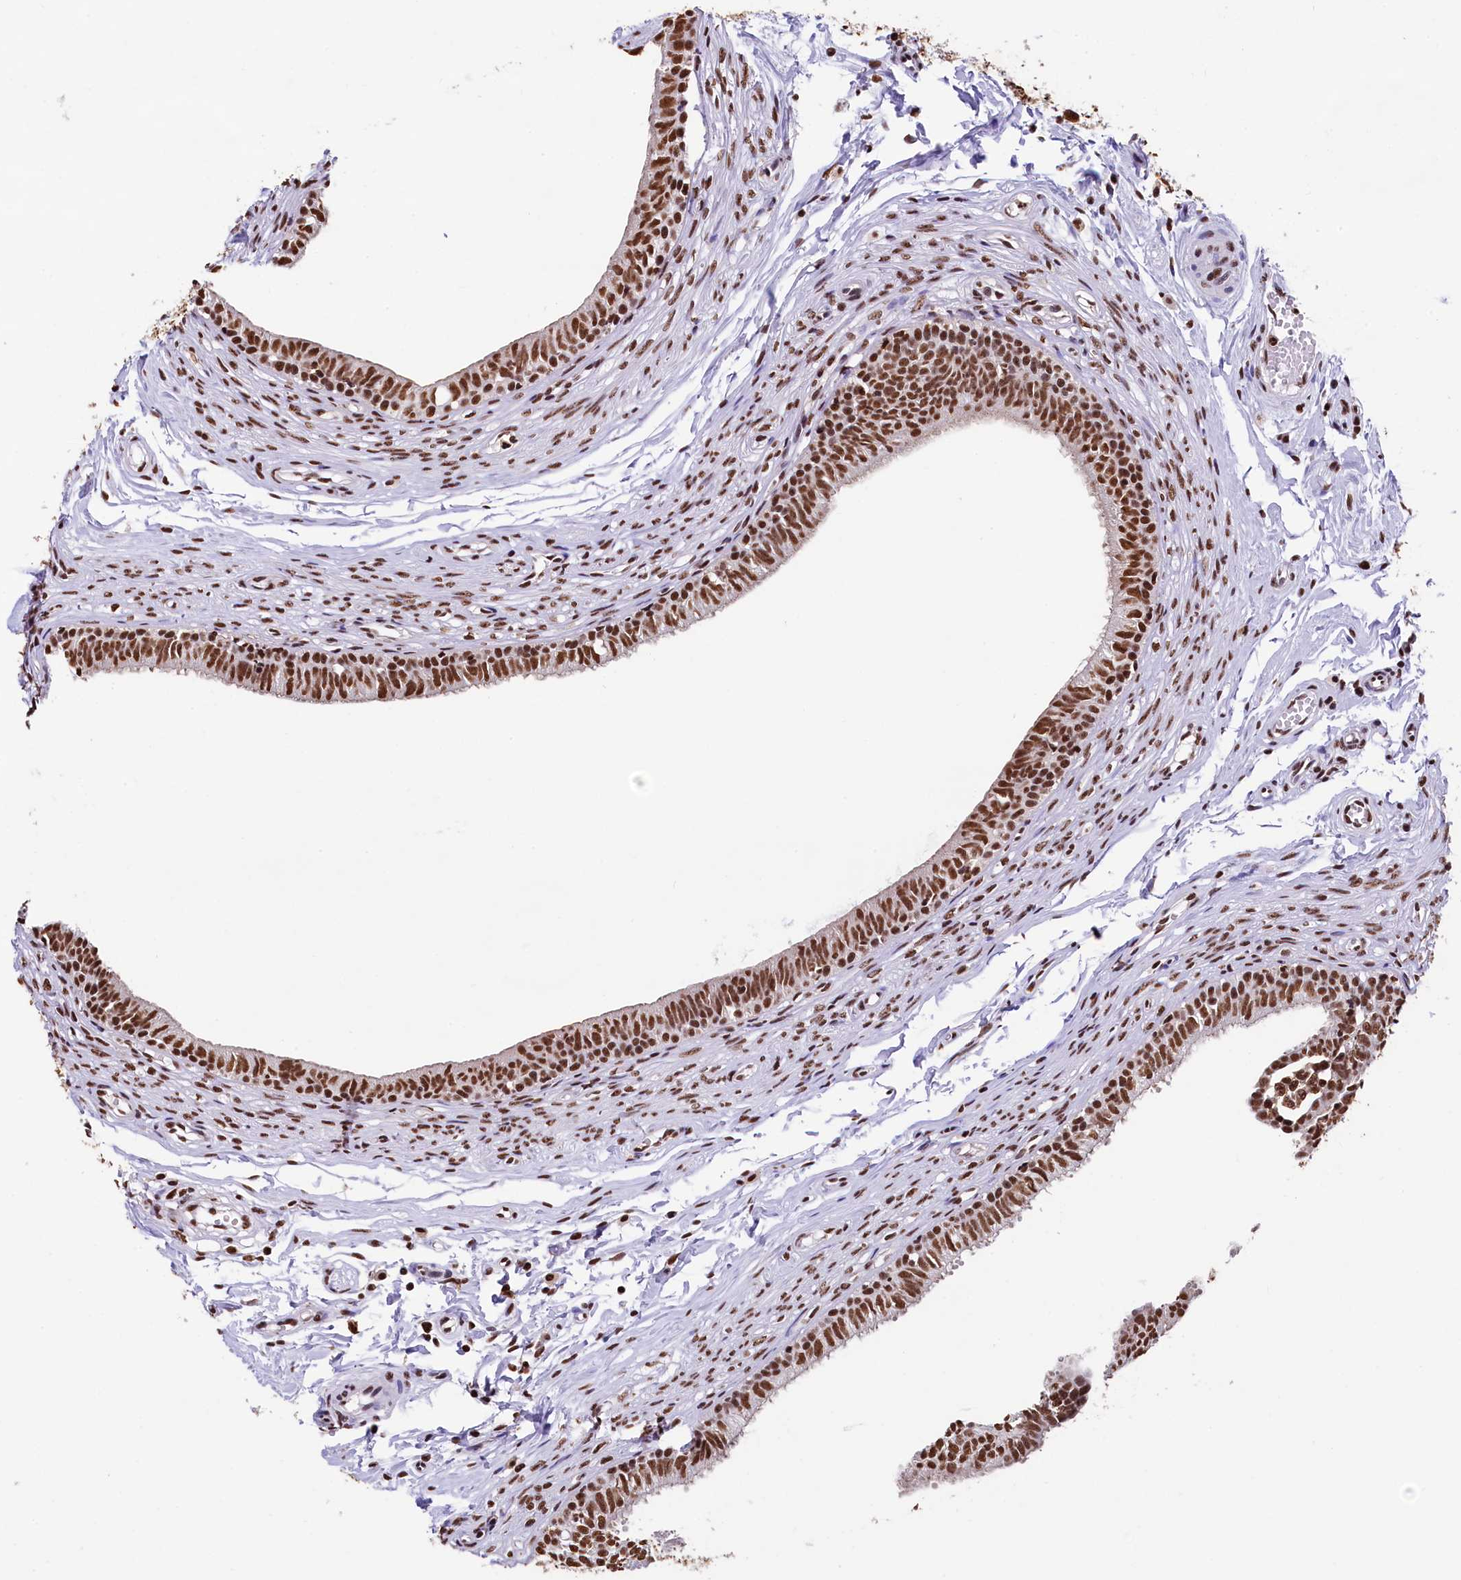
{"staining": {"intensity": "strong", "quantity": ">75%", "location": "nuclear"}, "tissue": "epididymis", "cell_type": "Glandular cells", "image_type": "normal", "snomed": [{"axis": "morphology", "description": "Normal tissue, NOS"}, {"axis": "topography", "description": "Epididymis, spermatic cord, NOS"}], "caption": "Strong nuclear expression for a protein is seen in approximately >75% of glandular cells of benign epididymis using IHC.", "gene": "SNRPD2", "patient": {"sex": "male", "age": 22}}